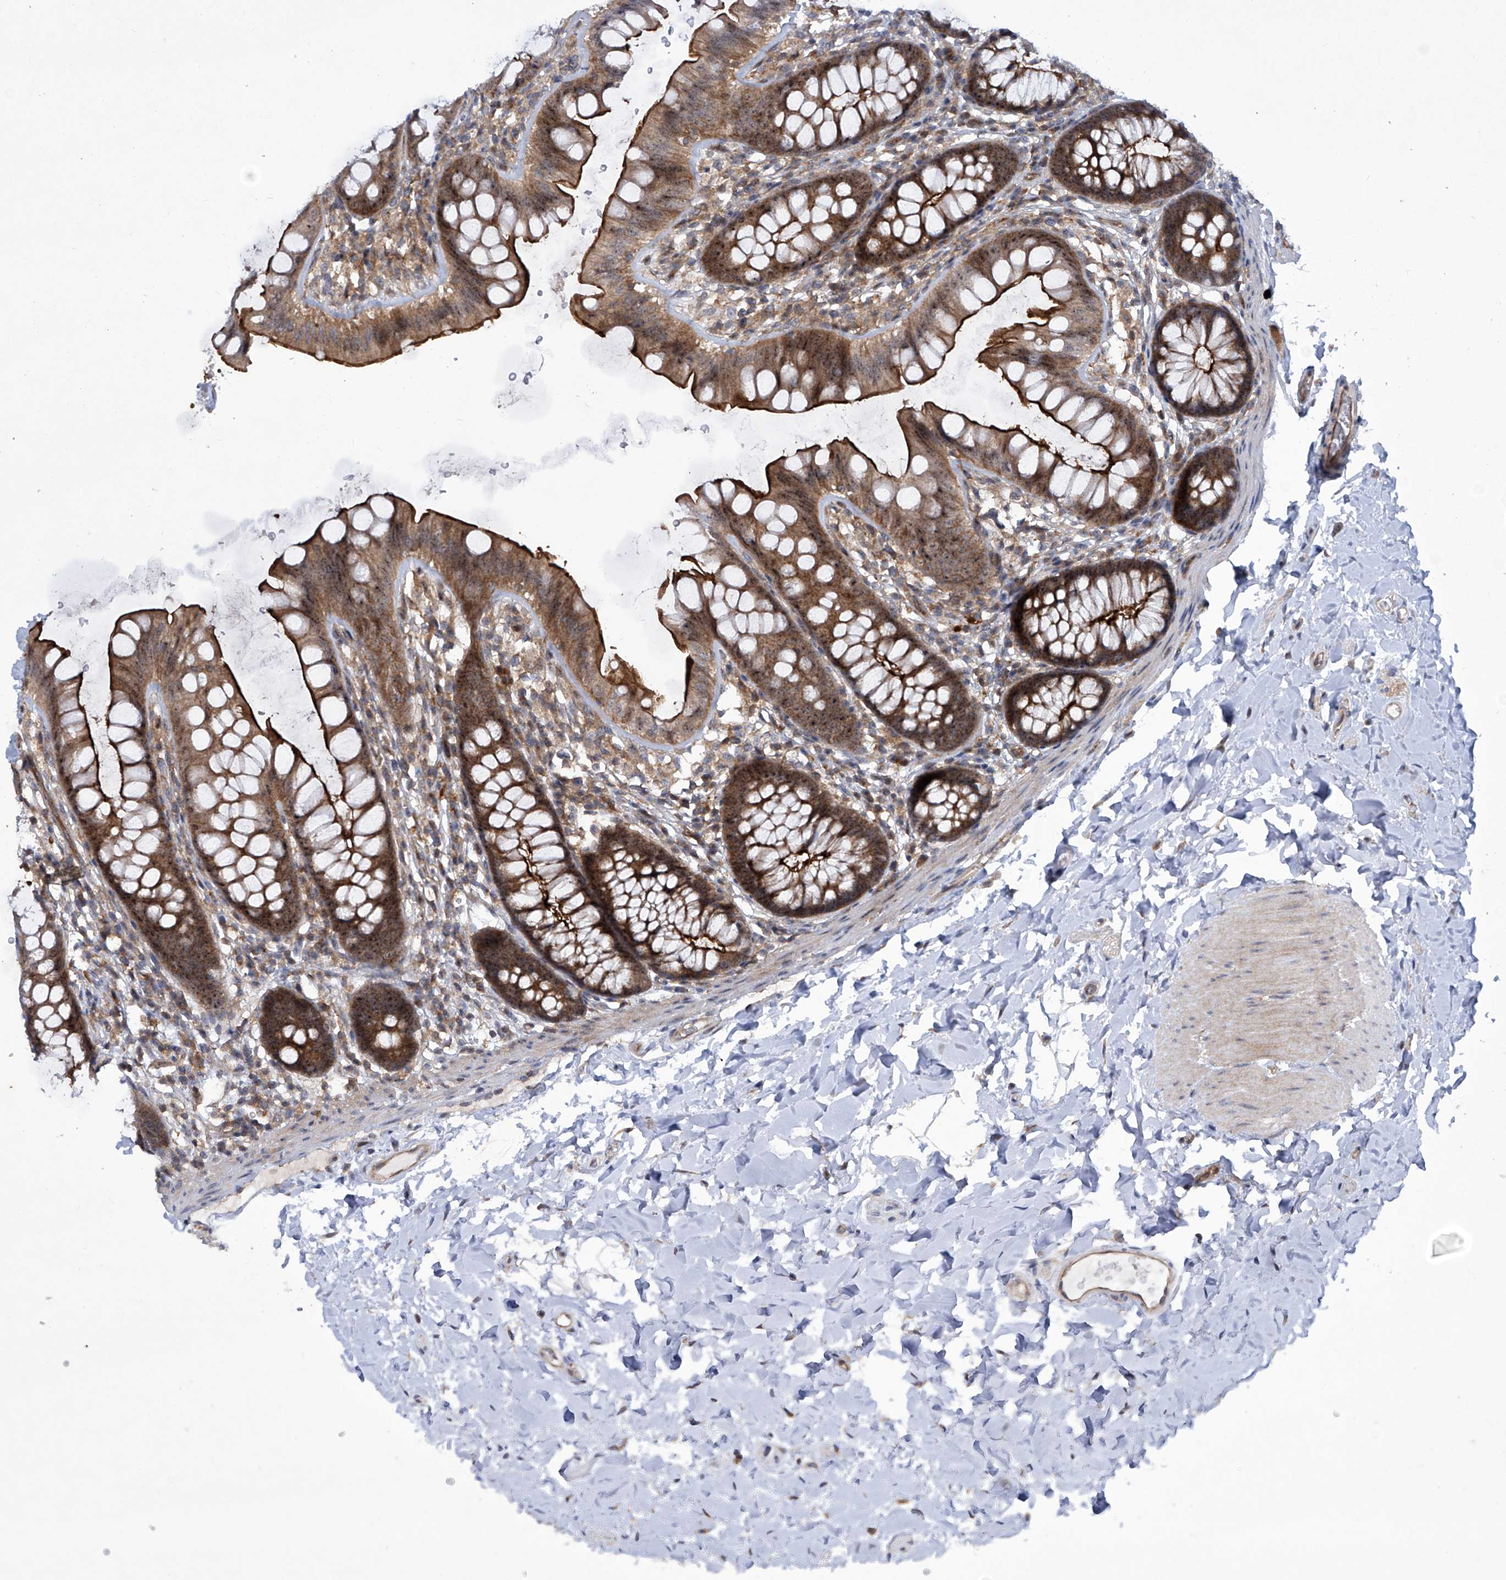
{"staining": {"intensity": "moderate", "quantity": ">75%", "location": "cytoplasmic/membranous"}, "tissue": "colon", "cell_type": "Endothelial cells", "image_type": "normal", "snomed": [{"axis": "morphology", "description": "Normal tissue, NOS"}, {"axis": "topography", "description": "Colon"}], "caption": "Protein expression analysis of benign human colon reveals moderate cytoplasmic/membranous positivity in about >75% of endothelial cells. The staining was performed using DAB to visualize the protein expression in brown, while the nuclei were stained in blue with hematoxylin (Magnification: 20x).", "gene": "CISH", "patient": {"sex": "female", "age": 62}}